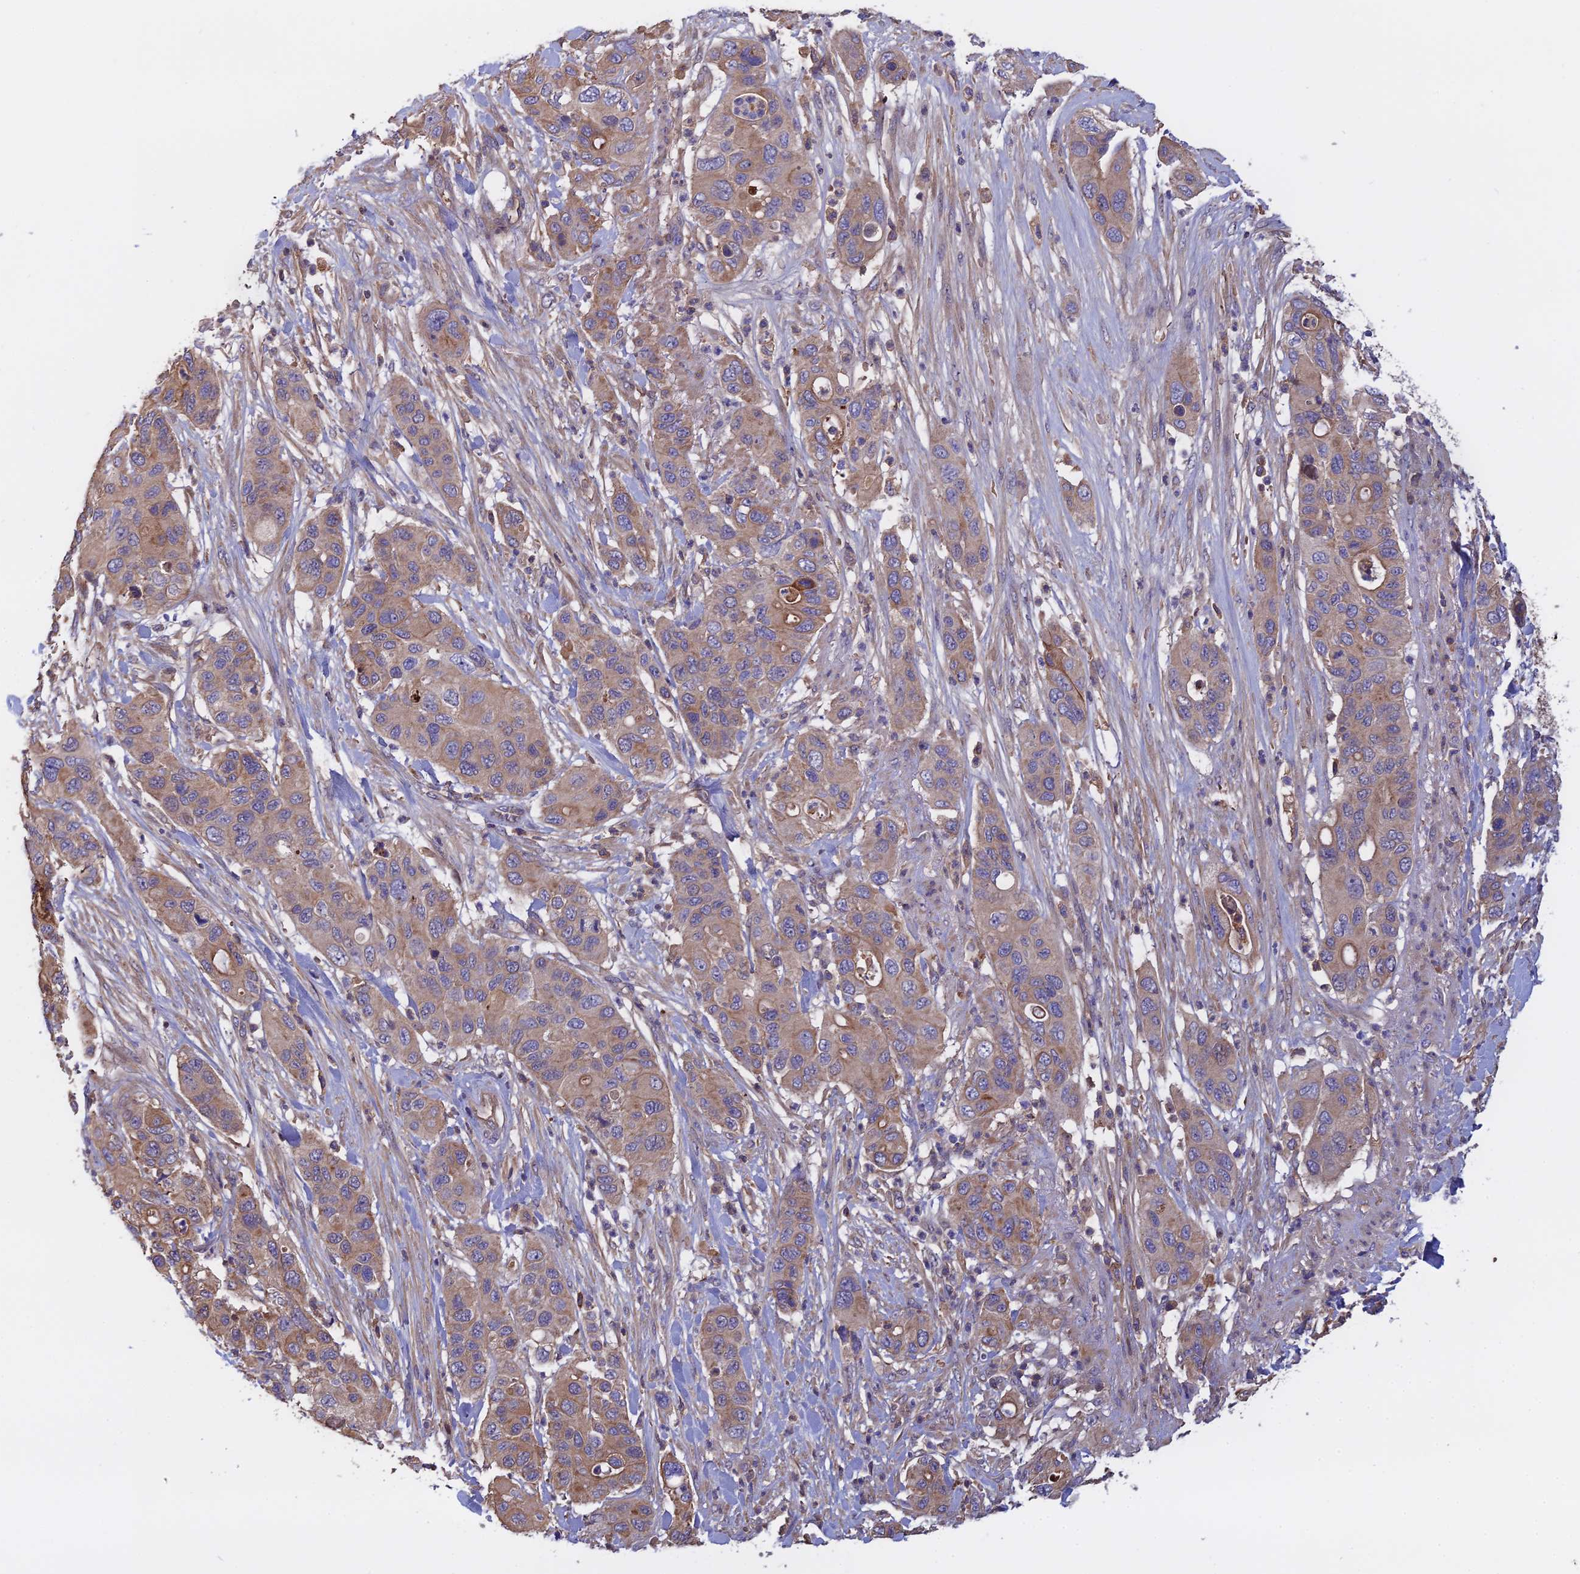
{"staining": {"intensity": "weak", "quantity": "25%-75%", "location": "cytoplasmic/membranous"}, "tissue": "pancreatic cancer", "cell_type": "Tumor cells", "image_type": "cancer", "snomed": [{"axis": "morphology", "description": "Adenocarcinoma, NOS"}, {"axis": "topography", "description": "Pancreas"}], "caption": "Brown immunohistochemical staining in human pancreatic cancer exhibits weak cytoplasmic/membranous positivity in about 25%-75% of tumor cells.", "gene": "GALR2", "patient": {"sex": "female", "age": 71}}